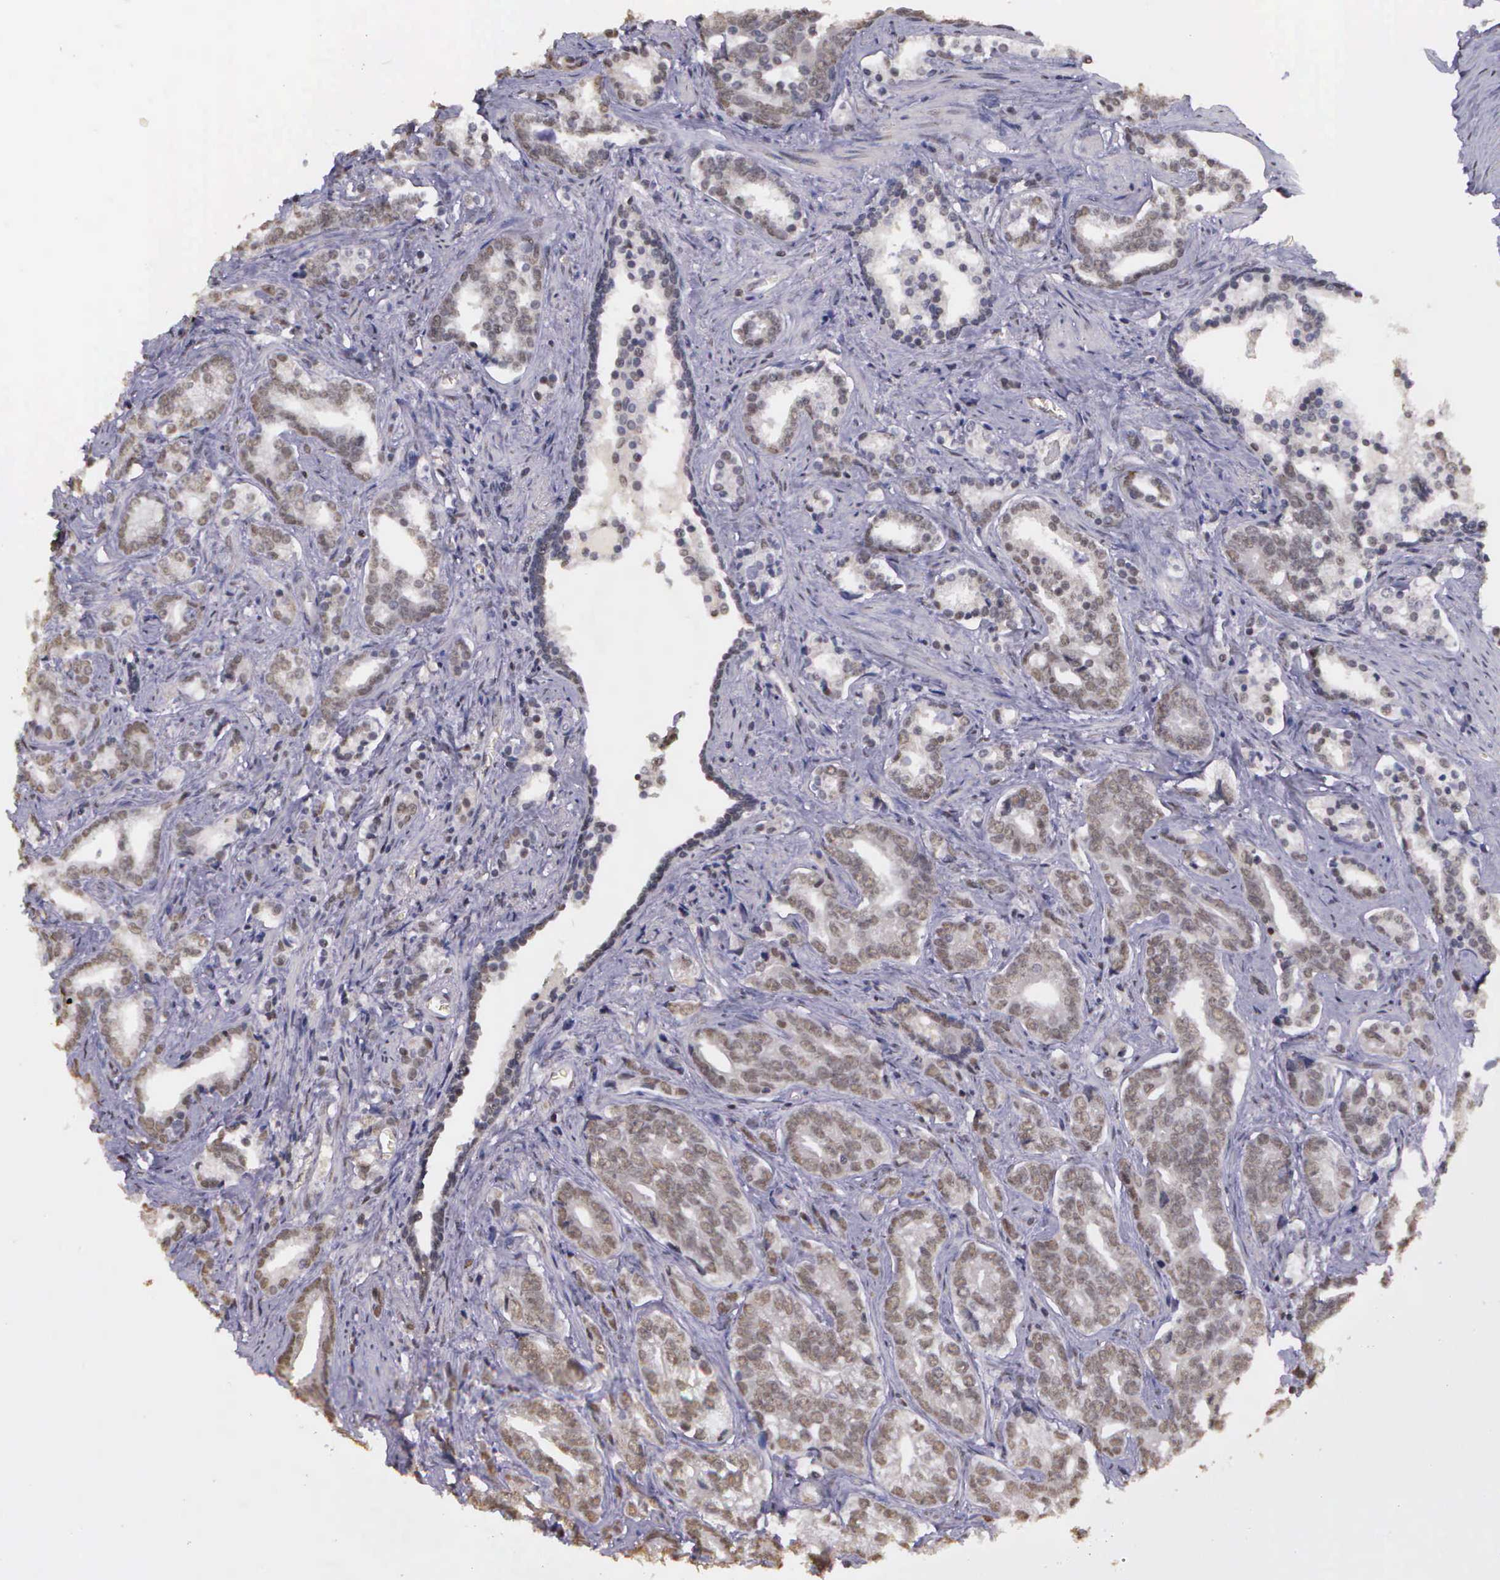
{"staining": {"intensity": "weak", "quantity": ">75%", "location": "nuclear"}, "tissue": "prostate cancer", "cell_type": "Tumor cells", "image_type": "cancer", "snomed": [{"axis": "morphology", "description": "Adenocarcinoma, Medium grade"}, {"axis": "topography", "description": "Prostate"}], "caption": "DAB immunohistochemical staining of prostate cancer (adenocarcinoma (medium-grade)) demonstrates weak nuclear protein staining in about >75% of tumor cells. (Brightfield microscopy of DAB IHC at high magnification).", "gene": "ARMCX5", "patient": {"sex": "male", "age": 67}}